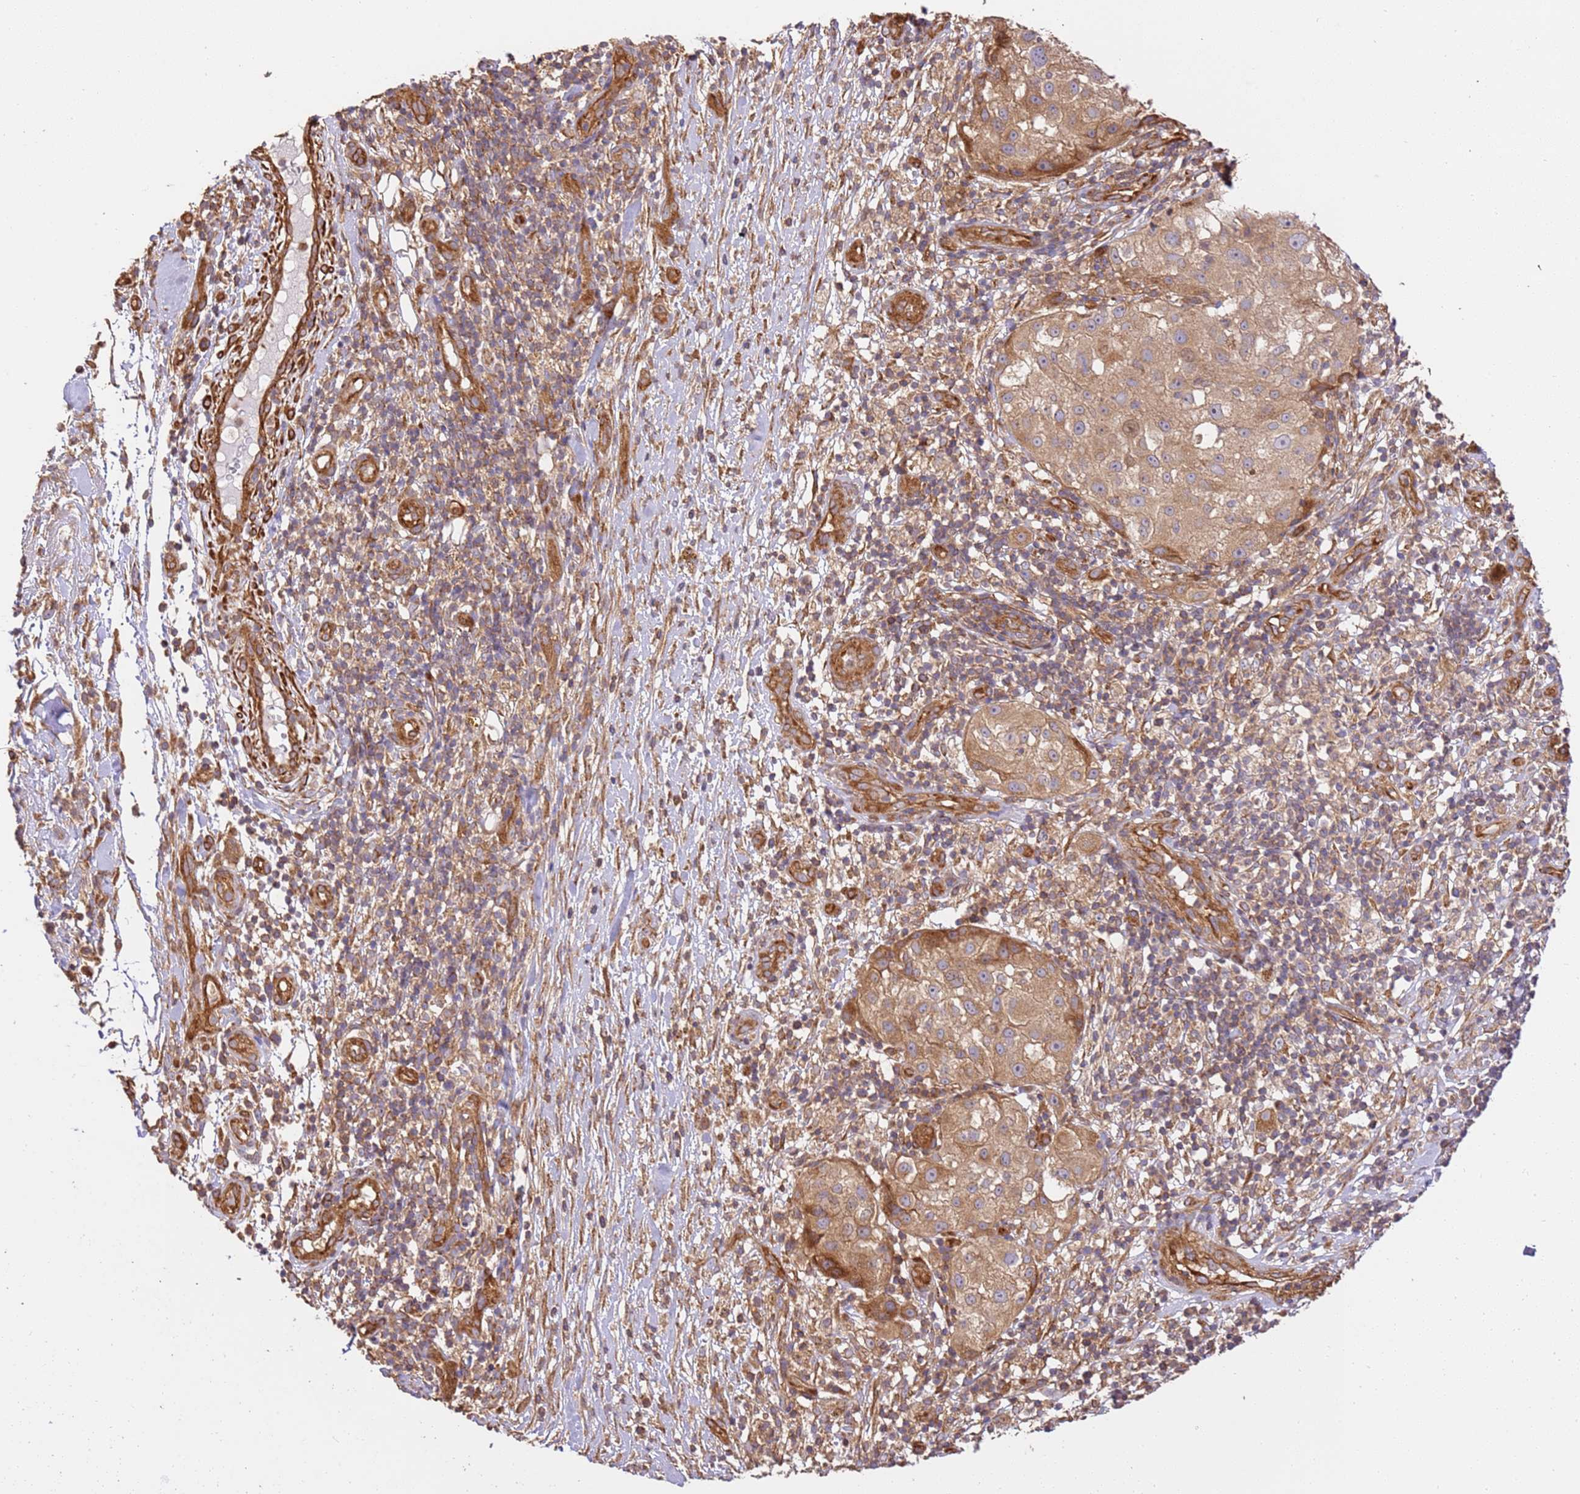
{"staining": {"intensity": "moderate", "quantity": ">75%", "location": "cytoplasmic/membranous"}, "tissue": "melanoma", "cell_type": "Tumor cells", "image_type": "cancer", "snomed": [{"axis": "morphology", "description": "Normal morphology"}, {"axis": "morphology", "description": "Malignant melanoma, NOS"}, {"axis": "topography", "description": "Skin"}], "caption": "The micrograph demonstrates immunohistochemical staining of malignant melanoma. There is moderate cytoplasmic/membranous expression is appreciated in approximately >75% of tumor cells. The staining was performed using DAB to visualize the protein expression in brown, while the nuclei were stained in blue with hematoxylin (Magnification: 20x).", "gene": "ZBTB39", "patient": {"sex": "female", "age": 72}}